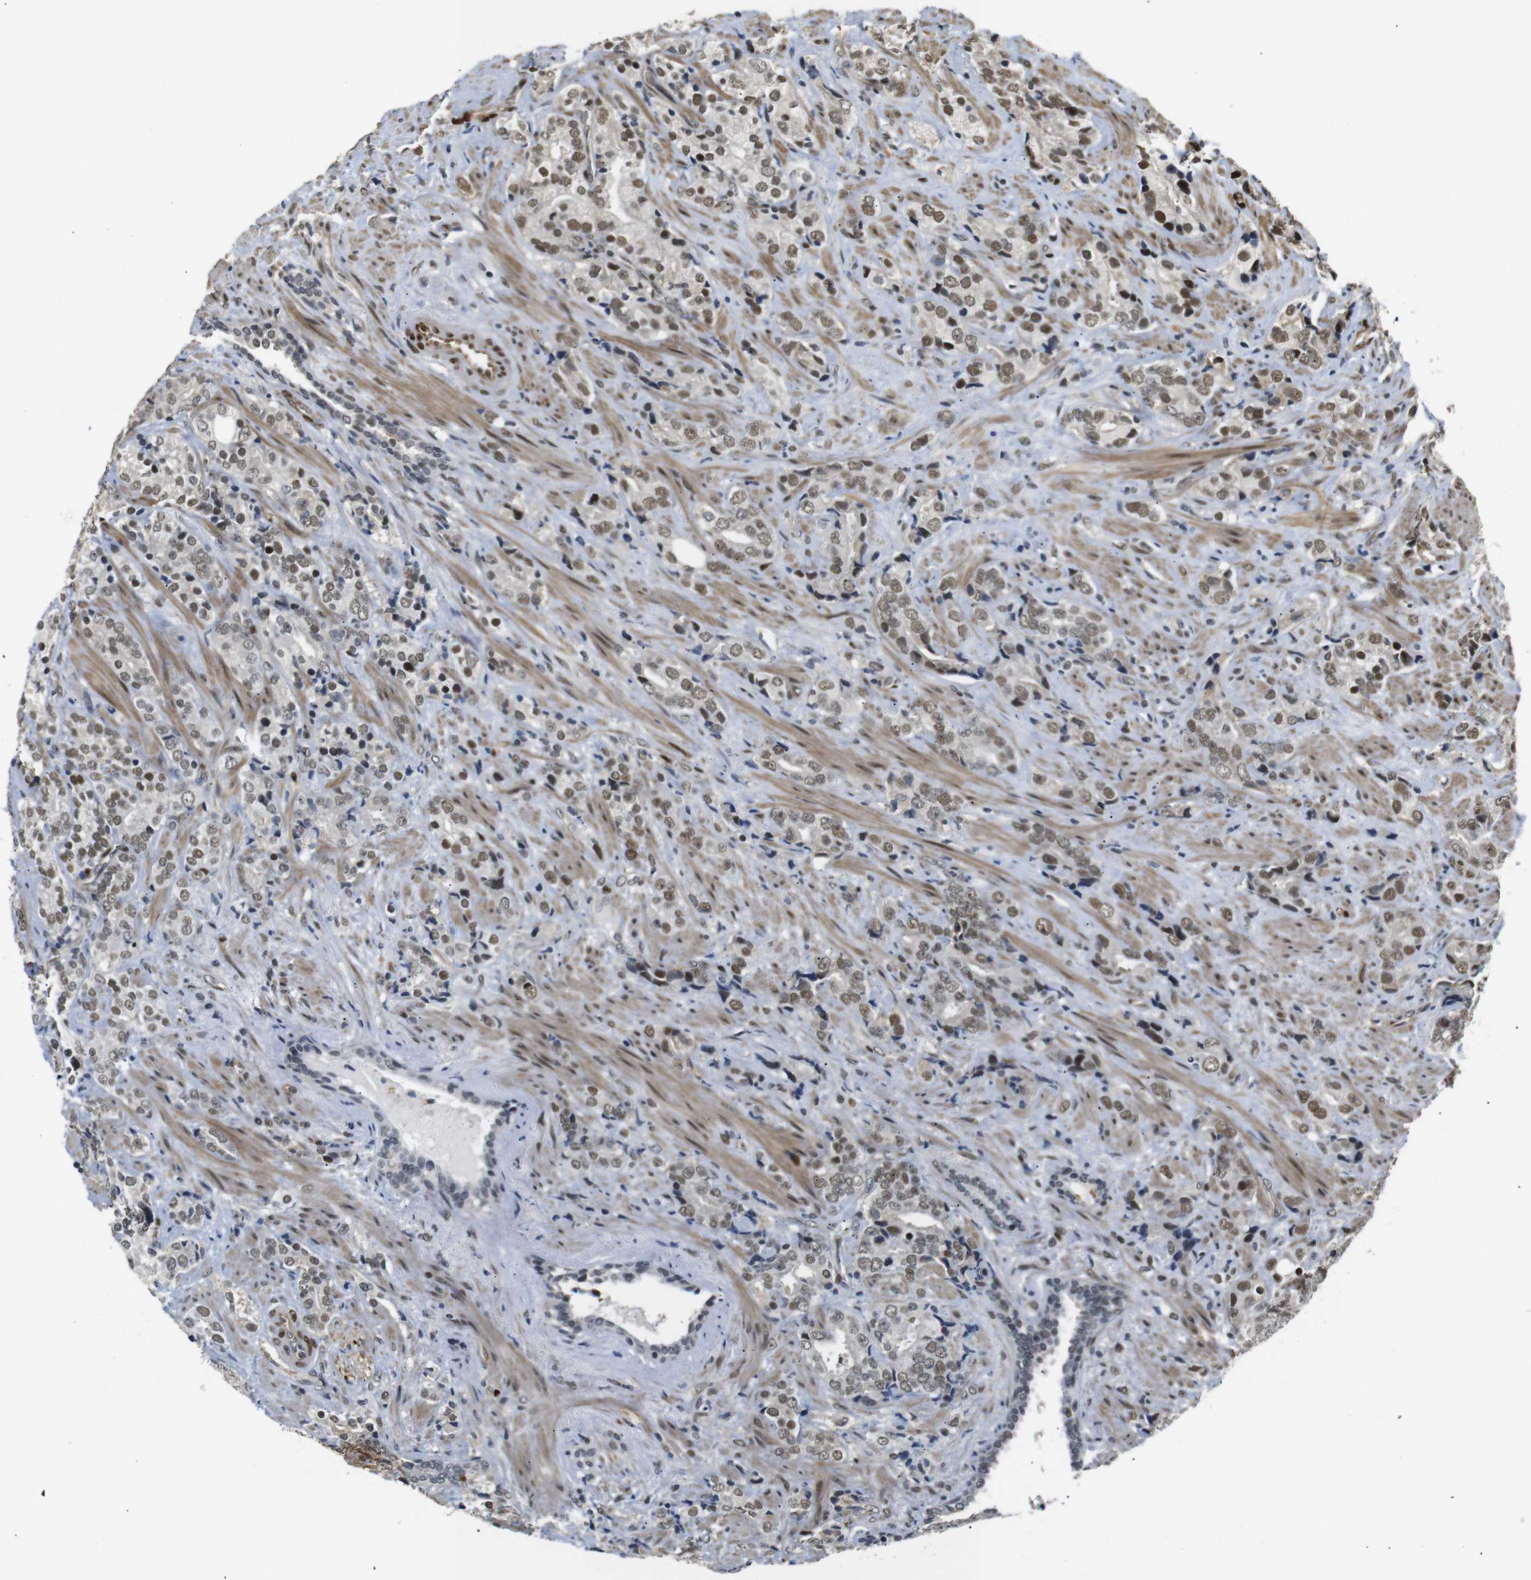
{"staining": {"intensity": "weak", "quantity": ">75%", "location": "nuclear"}, "tissue": "prostate cancer", "cell_type": "Tumor cells", "image_type": "cancer", "snomed": [{"axis": "morphology", "description": "Adenocarcinoma, High grade"}, {"axis": "topography", "description": "Prostate"}], "caption": "Immunohistochemical staining of human prostate high-grade adenocarcinoma demonstrates low levels of weak nuclear protein expression in approximately >75% of tumor cells.", "gene": "TBX2", "patient": {"sex": "male", "age": 71}}